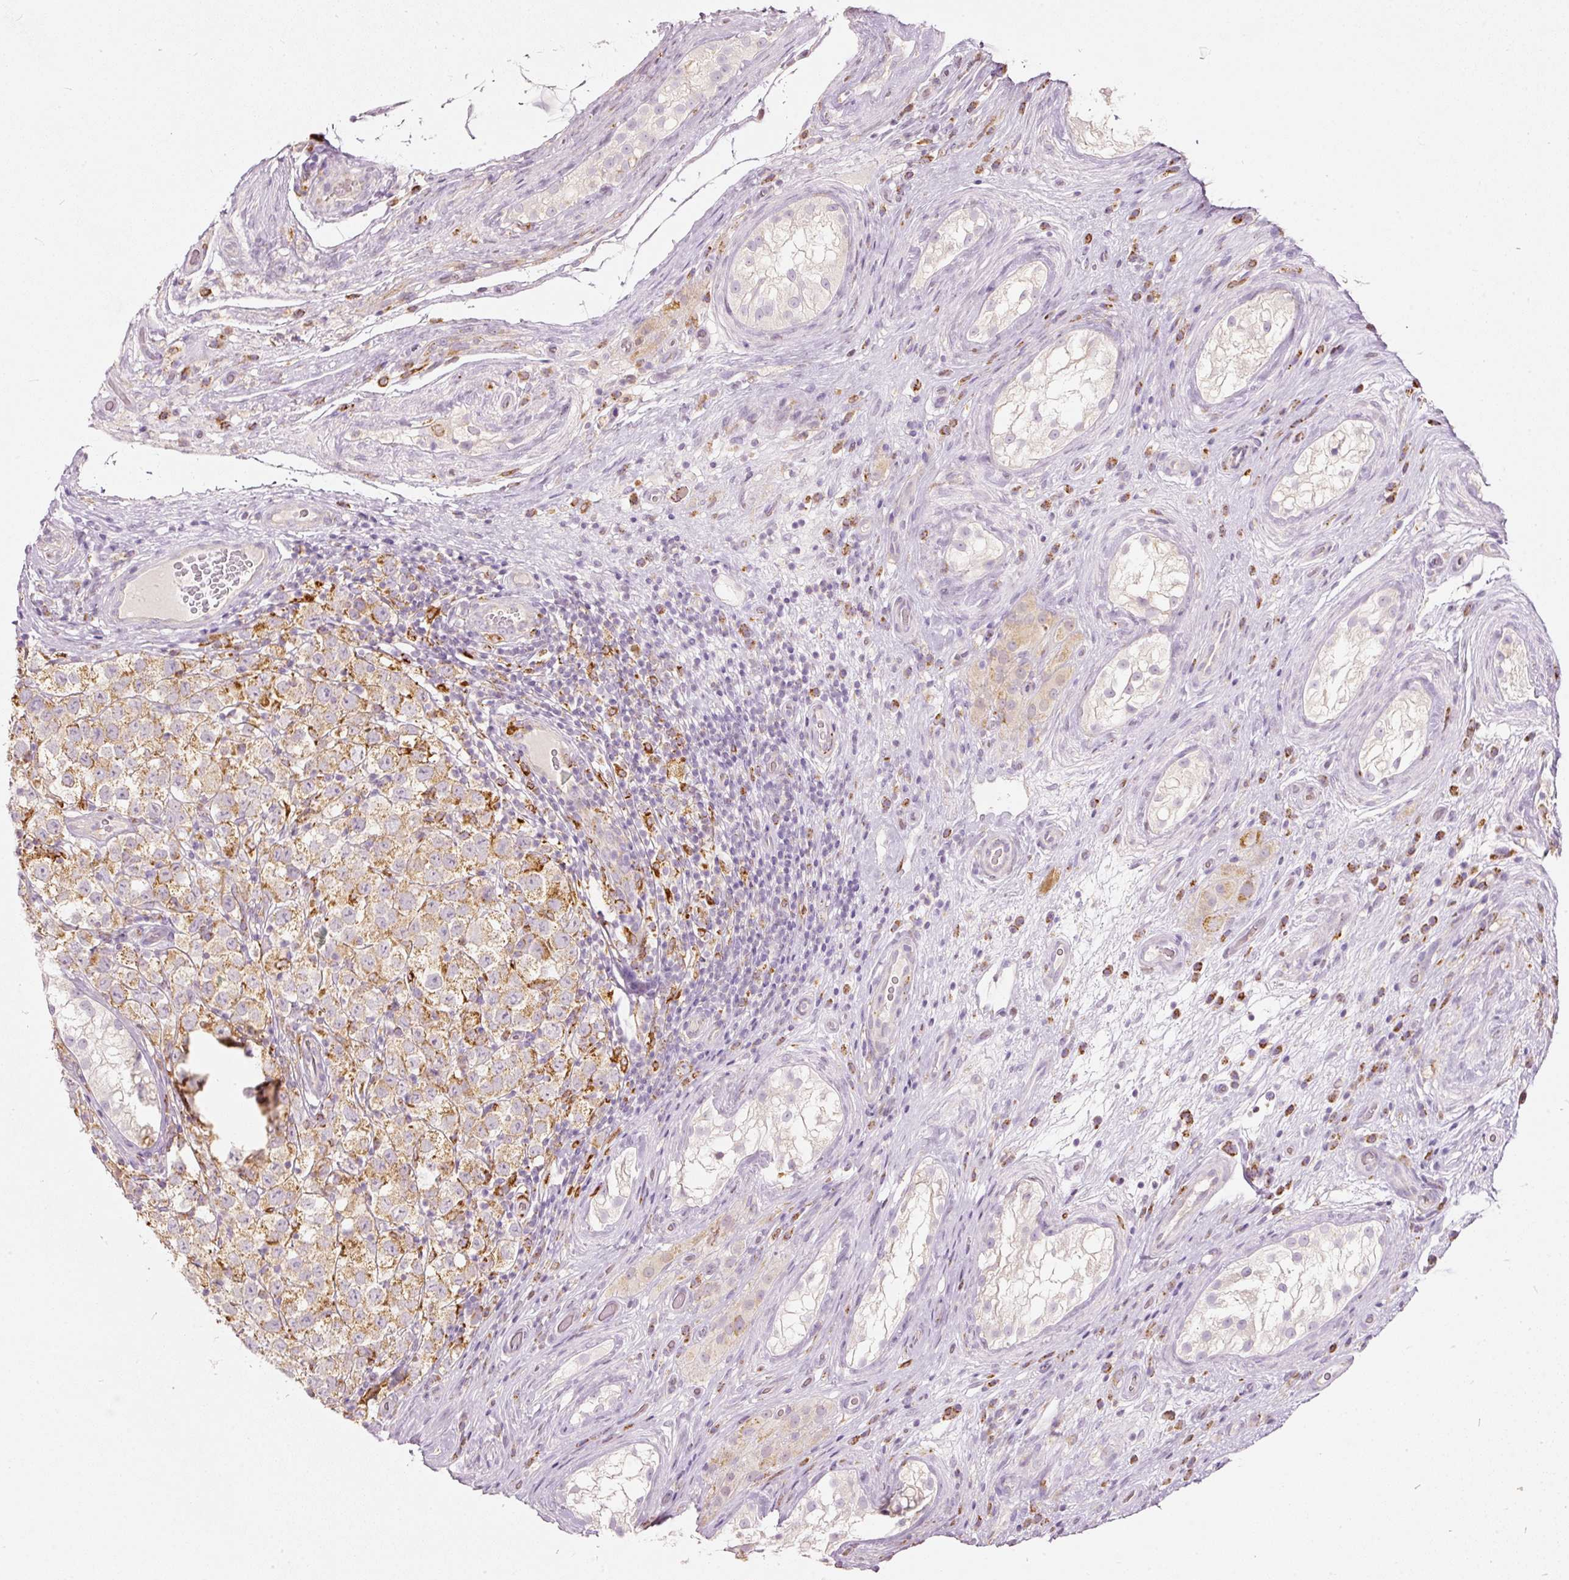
{"staining": {"intensity": "moderate", "quantity": ">75%", "location": "cytoplasmic/membranous"}, "tissue": "testis cancer", "cell_type": "Tumor cells", "image_type": "cancer", "snomed": [{"axis": "morphology", "description": "Seminoma, NOS"}, {"axis": "morphology", "description": "Carcinoma, Embryonal, NOS"}, {"axis": "topography", "description": "Testis"}], "caption": "The immunohistochemical stain labels moderate cytoplasmic/membranous positivity in tumor cells of seminoma (testis) tissue.", "gene": "MTHFD2", "patient": {"sex": "male", "age": 41}}